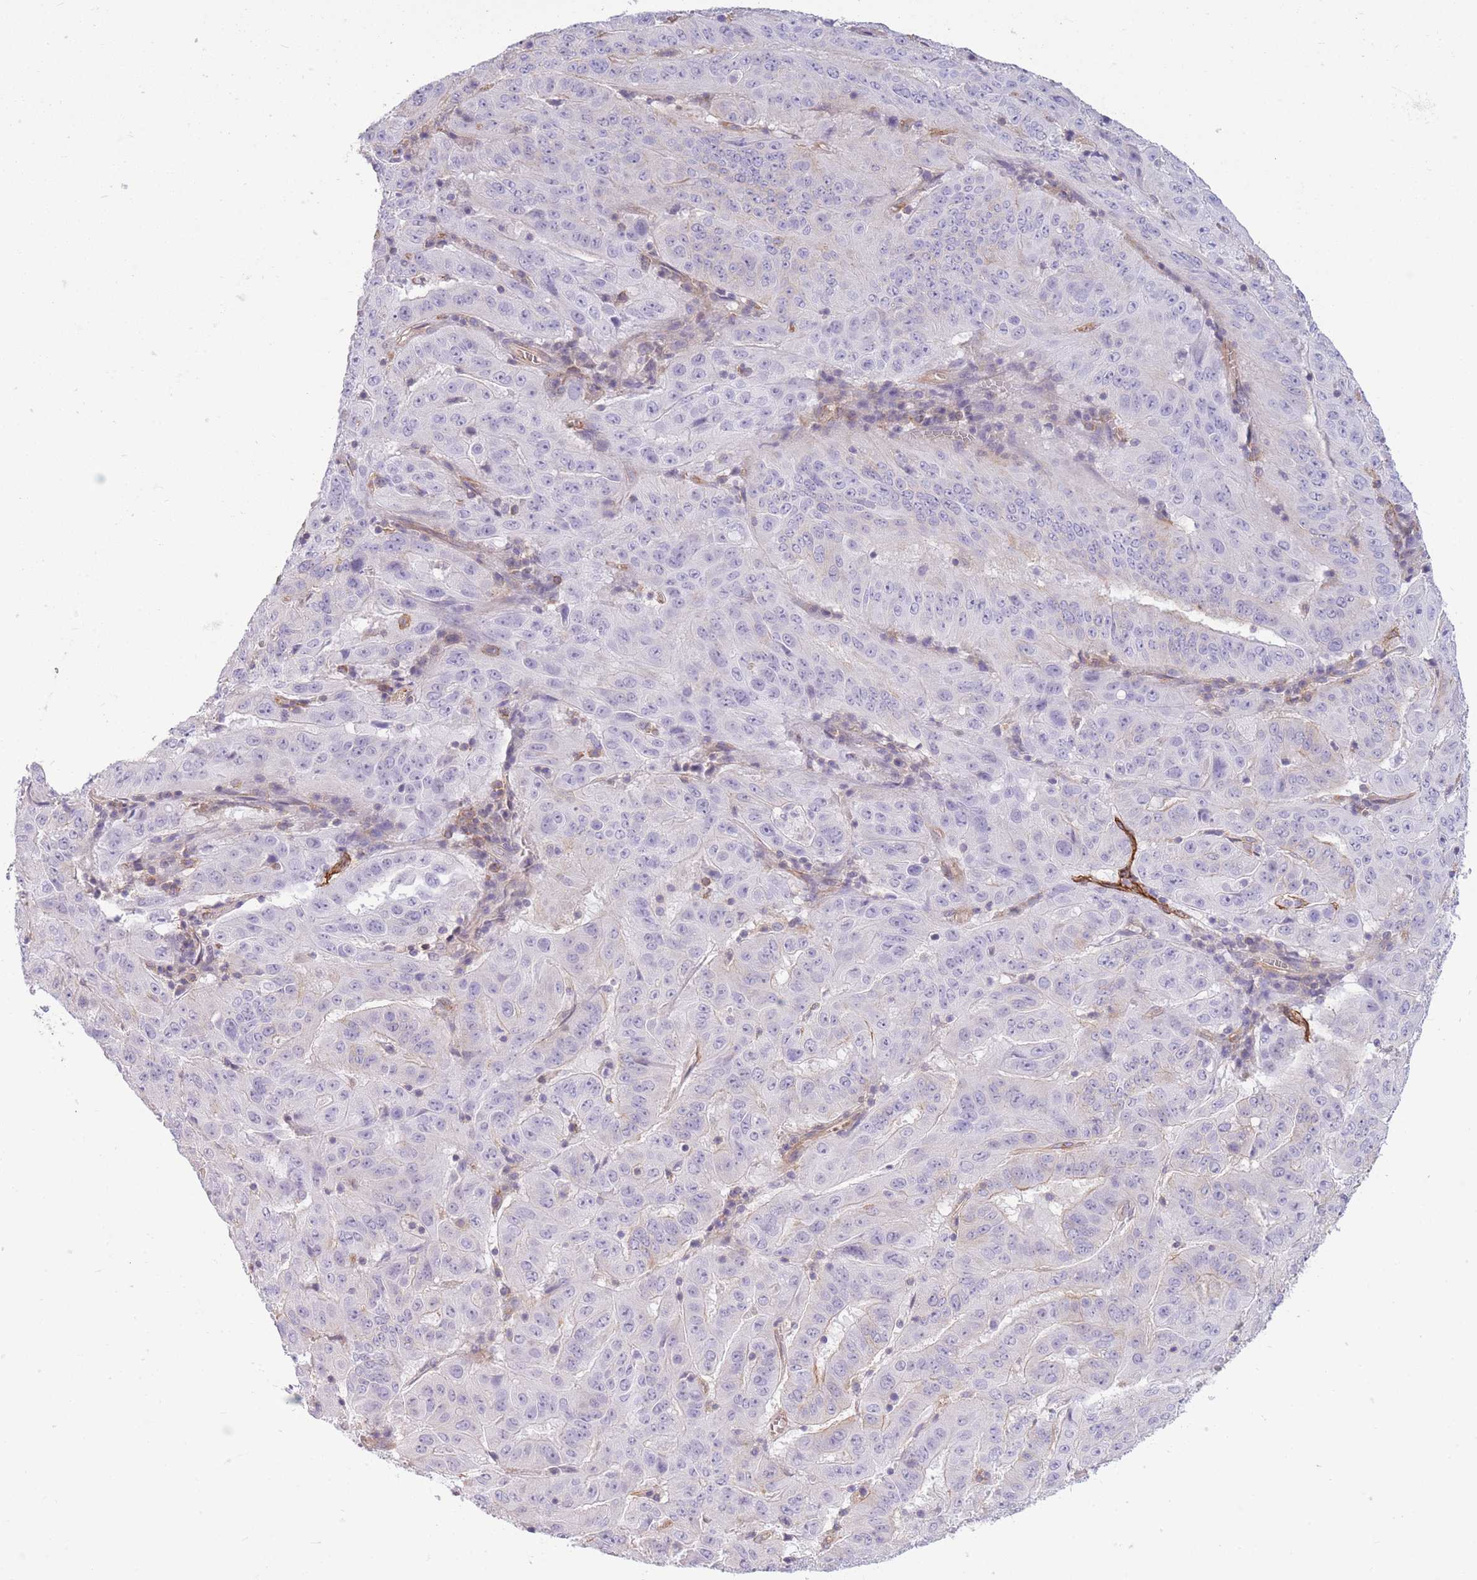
{"staining": {"intensity": "negative", "quantity": "none", "location": "none"}, "tissue": "pancreatic cancer", "cell_type": "Tumor cells", "image_type": "cancer", "snomed": [{"axis": "morphology", "description": "Adenocarcinoma, NOS"}, {"axis": "topography", "description": "Pancreas"}], "caption": "High magnification brightfield microscopy of adenocarcinoma (pancreatic) stained with DAB (brown) and counterstained with hematoxylin (blue): tumor cells show no significant staining.", "gene": "ADD1", "patient": {"sex": "male", "age": 63}}